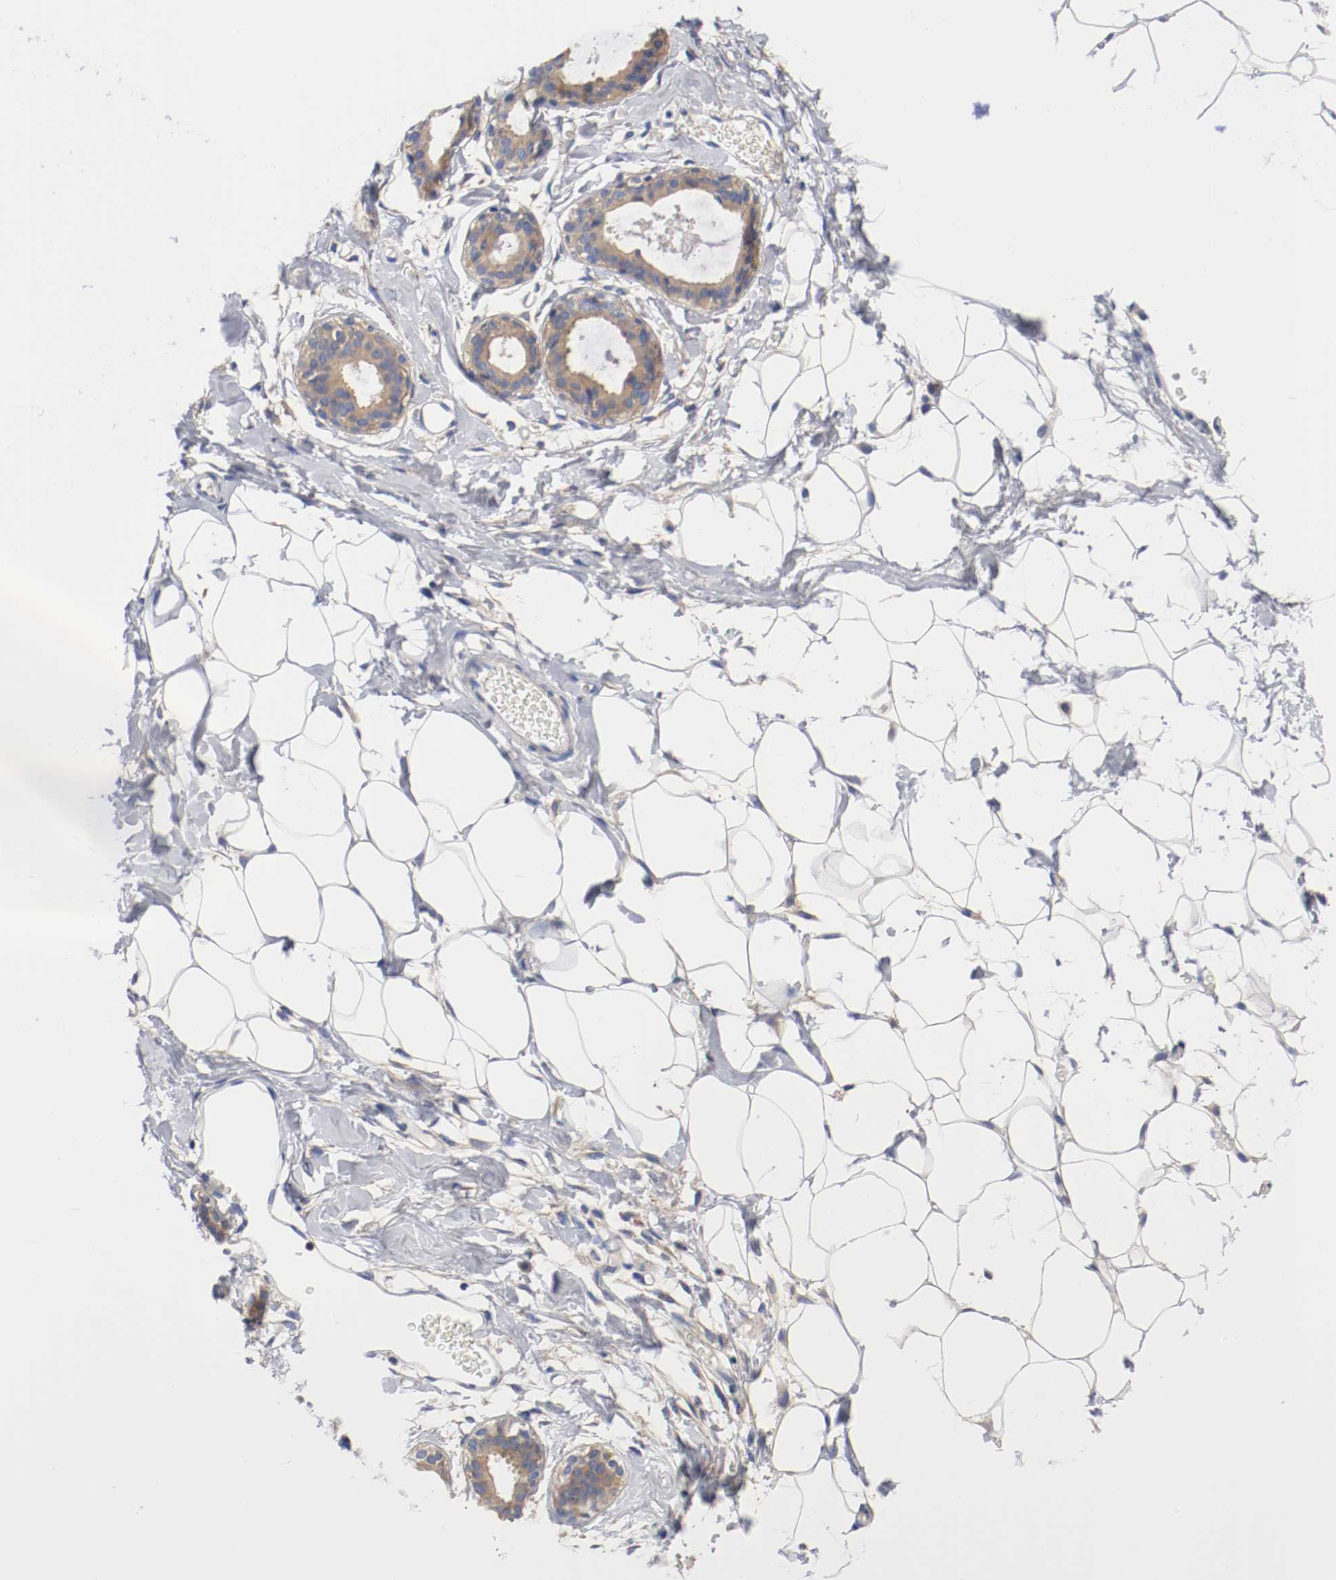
{"staining": {"intensity": "negative", "quantity": "none", "location": "none"}, "tissue": "adipose tissue", "cell_type": "Adipocytes", "image_type": "normal", "snomed": [{"axis": "morphology", "description": "Normal tissue, NOS"}, {"axis": "topography", "description": "Breast"}, {"axis": "topography", "description": "Soft tissue"}], "caption": "Histopathology image shows no significant protein staining in adipocytes of normal adipose tissue.", "gene": "HGS", "patient": {"sex": "female", "age": 25}}